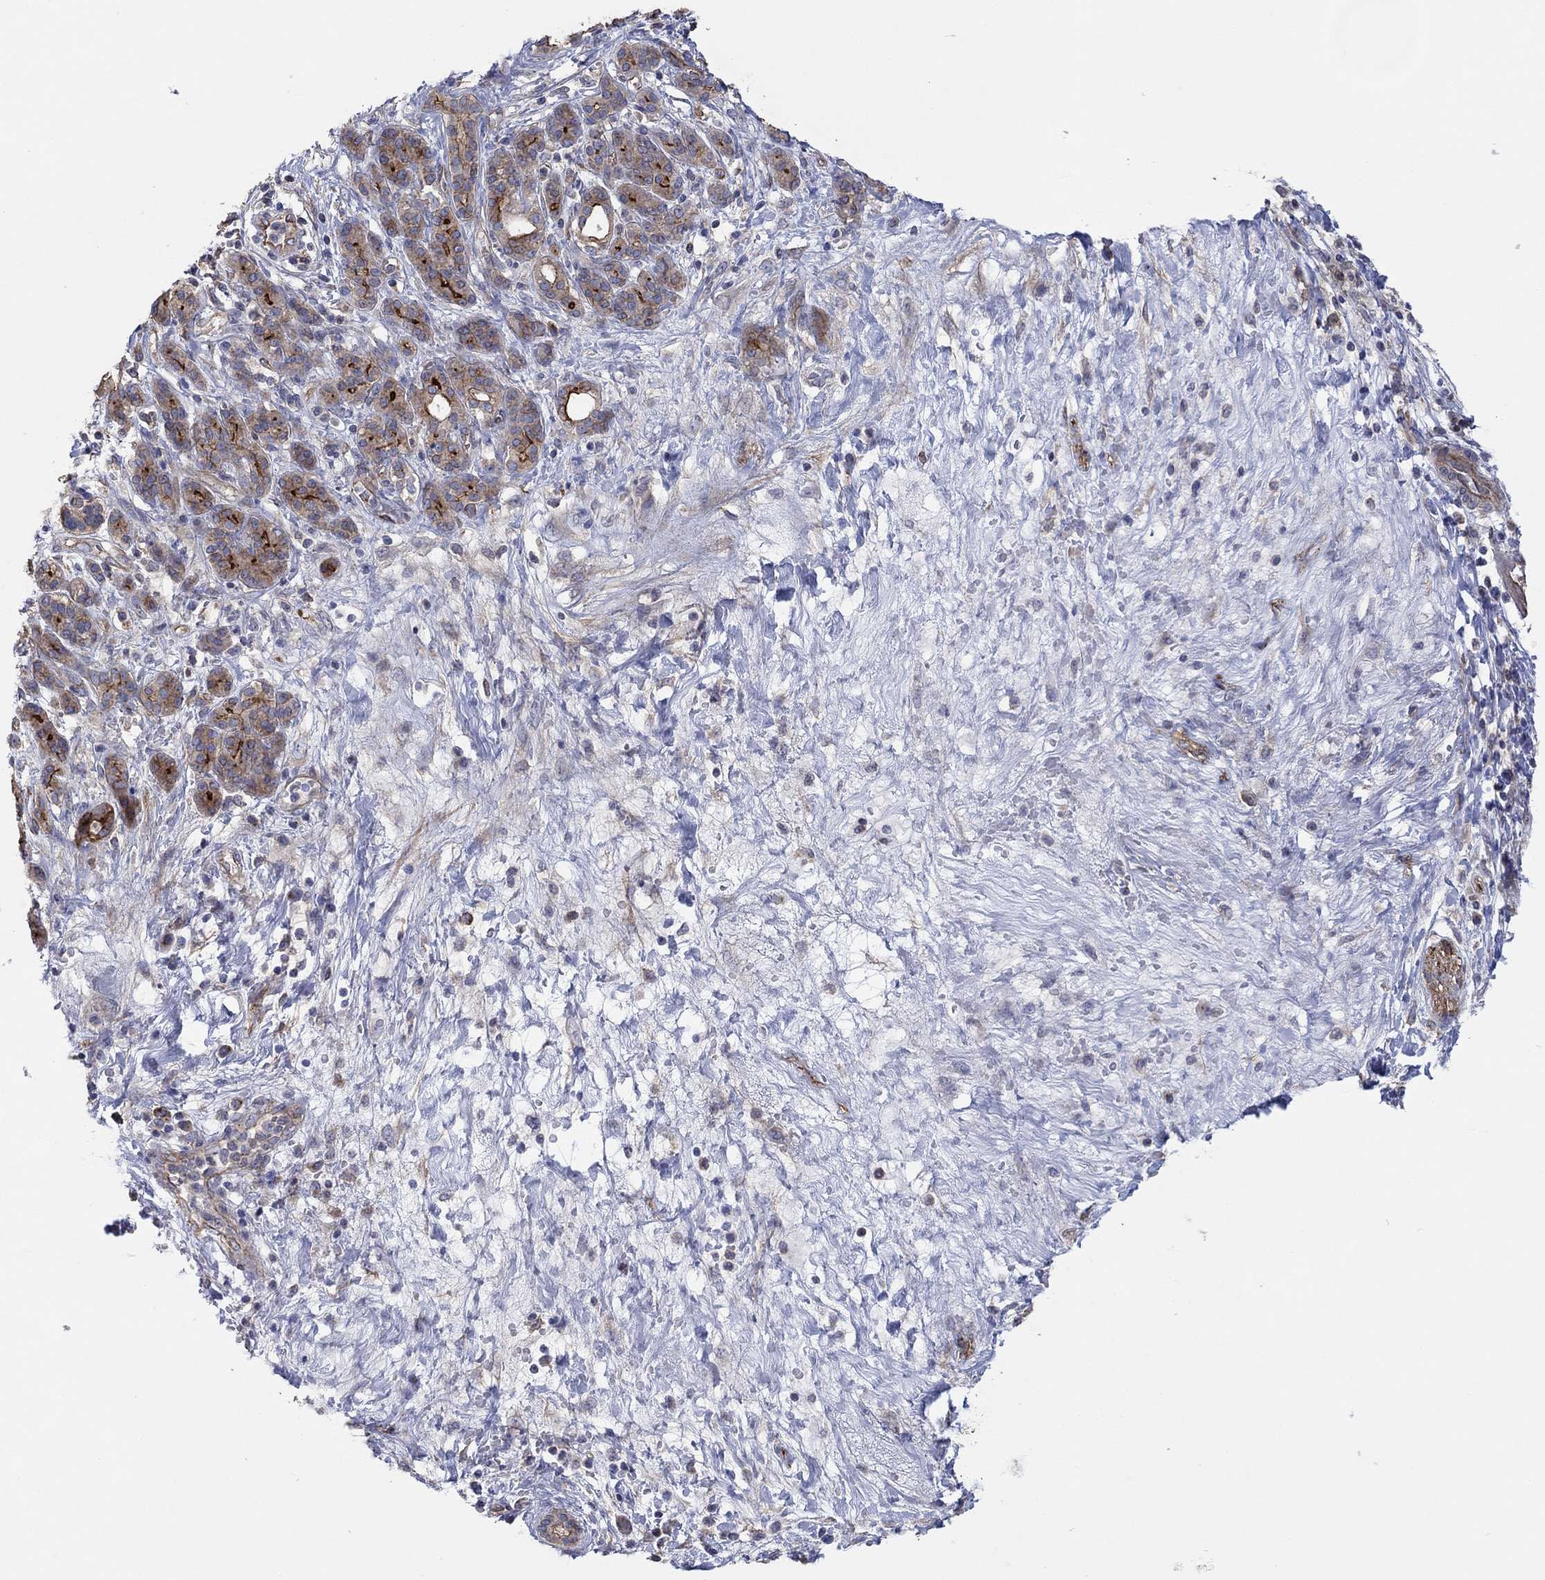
{"staining": {"intensity": "strong", "quantity": "<25%", "location": "cytoplasmic/membranous"}, "tissue": "pancreatic cancer", "cell_type": "Tumor cells", "image_type": "cancer", "snomed": [{"axis": "morphology", "description": "Adenocarcinoma, NOS"}, {"axis": "topography", "description": "Pancreas"}], "caption": "About <25% of tumor cells in human pancreatic cancer (adenocarcinoma) display strong cytoplasmic/membranous protein positivity as visualized by brown immunohistochemical staining.", "gene": "TPRN", "patient": {"sex": "male", "age": 44}}